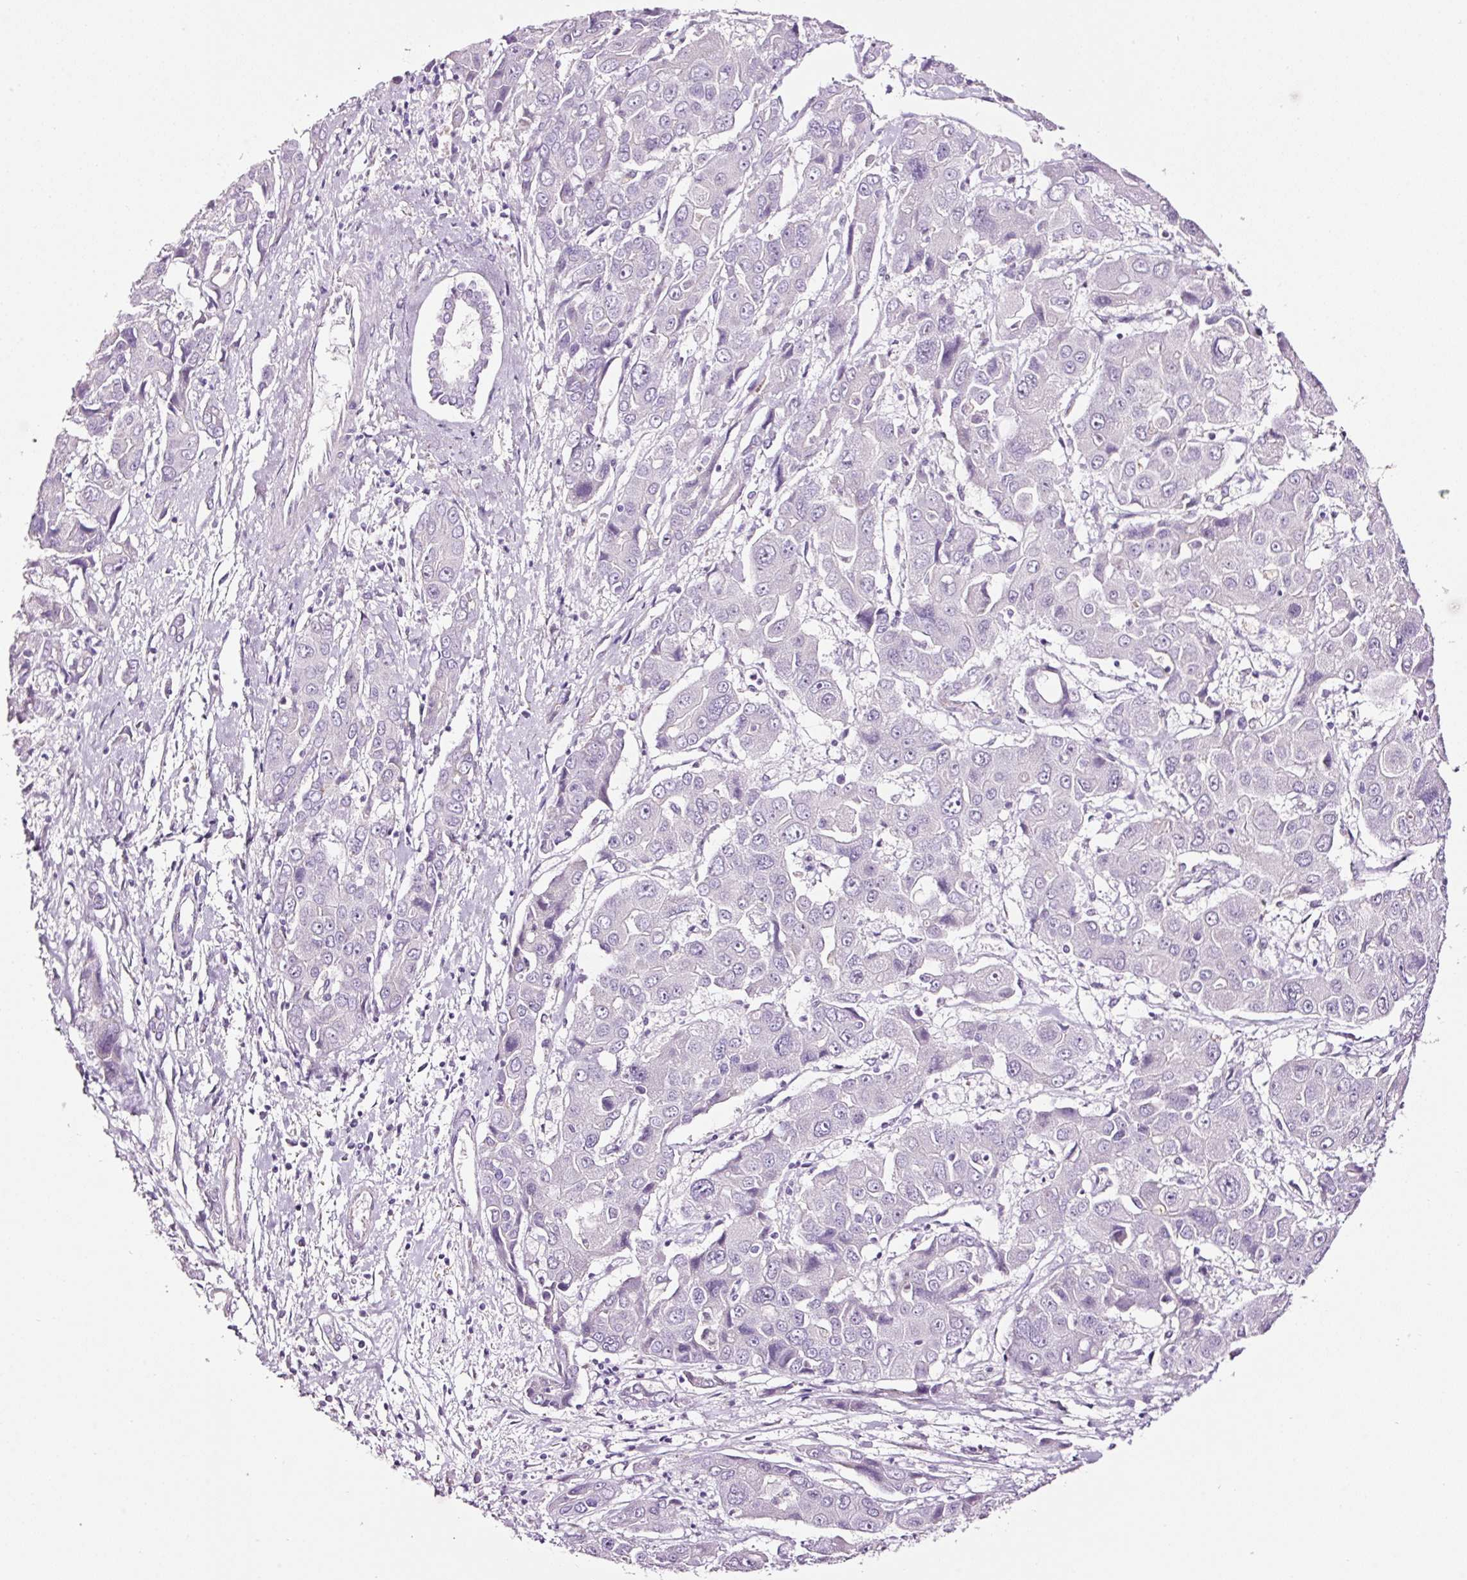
{"staining": {"intensity": "negative", "quantity": "none", "location": "none"}, "tissue": "liver cancer", "cell_type": "Tumor cells", "image_type": "cancer", "snomed": [{"axis": "morphology", "description": "Cholangiocarcinoma"}, {"axis": "topography", "description": "Liver"}], "caption": "This is a image of IHC staining of liver cancer, which shows no staining in tumor cells.", "gene": "RTF2", "patient": {"sex": "male", "age": 67}}